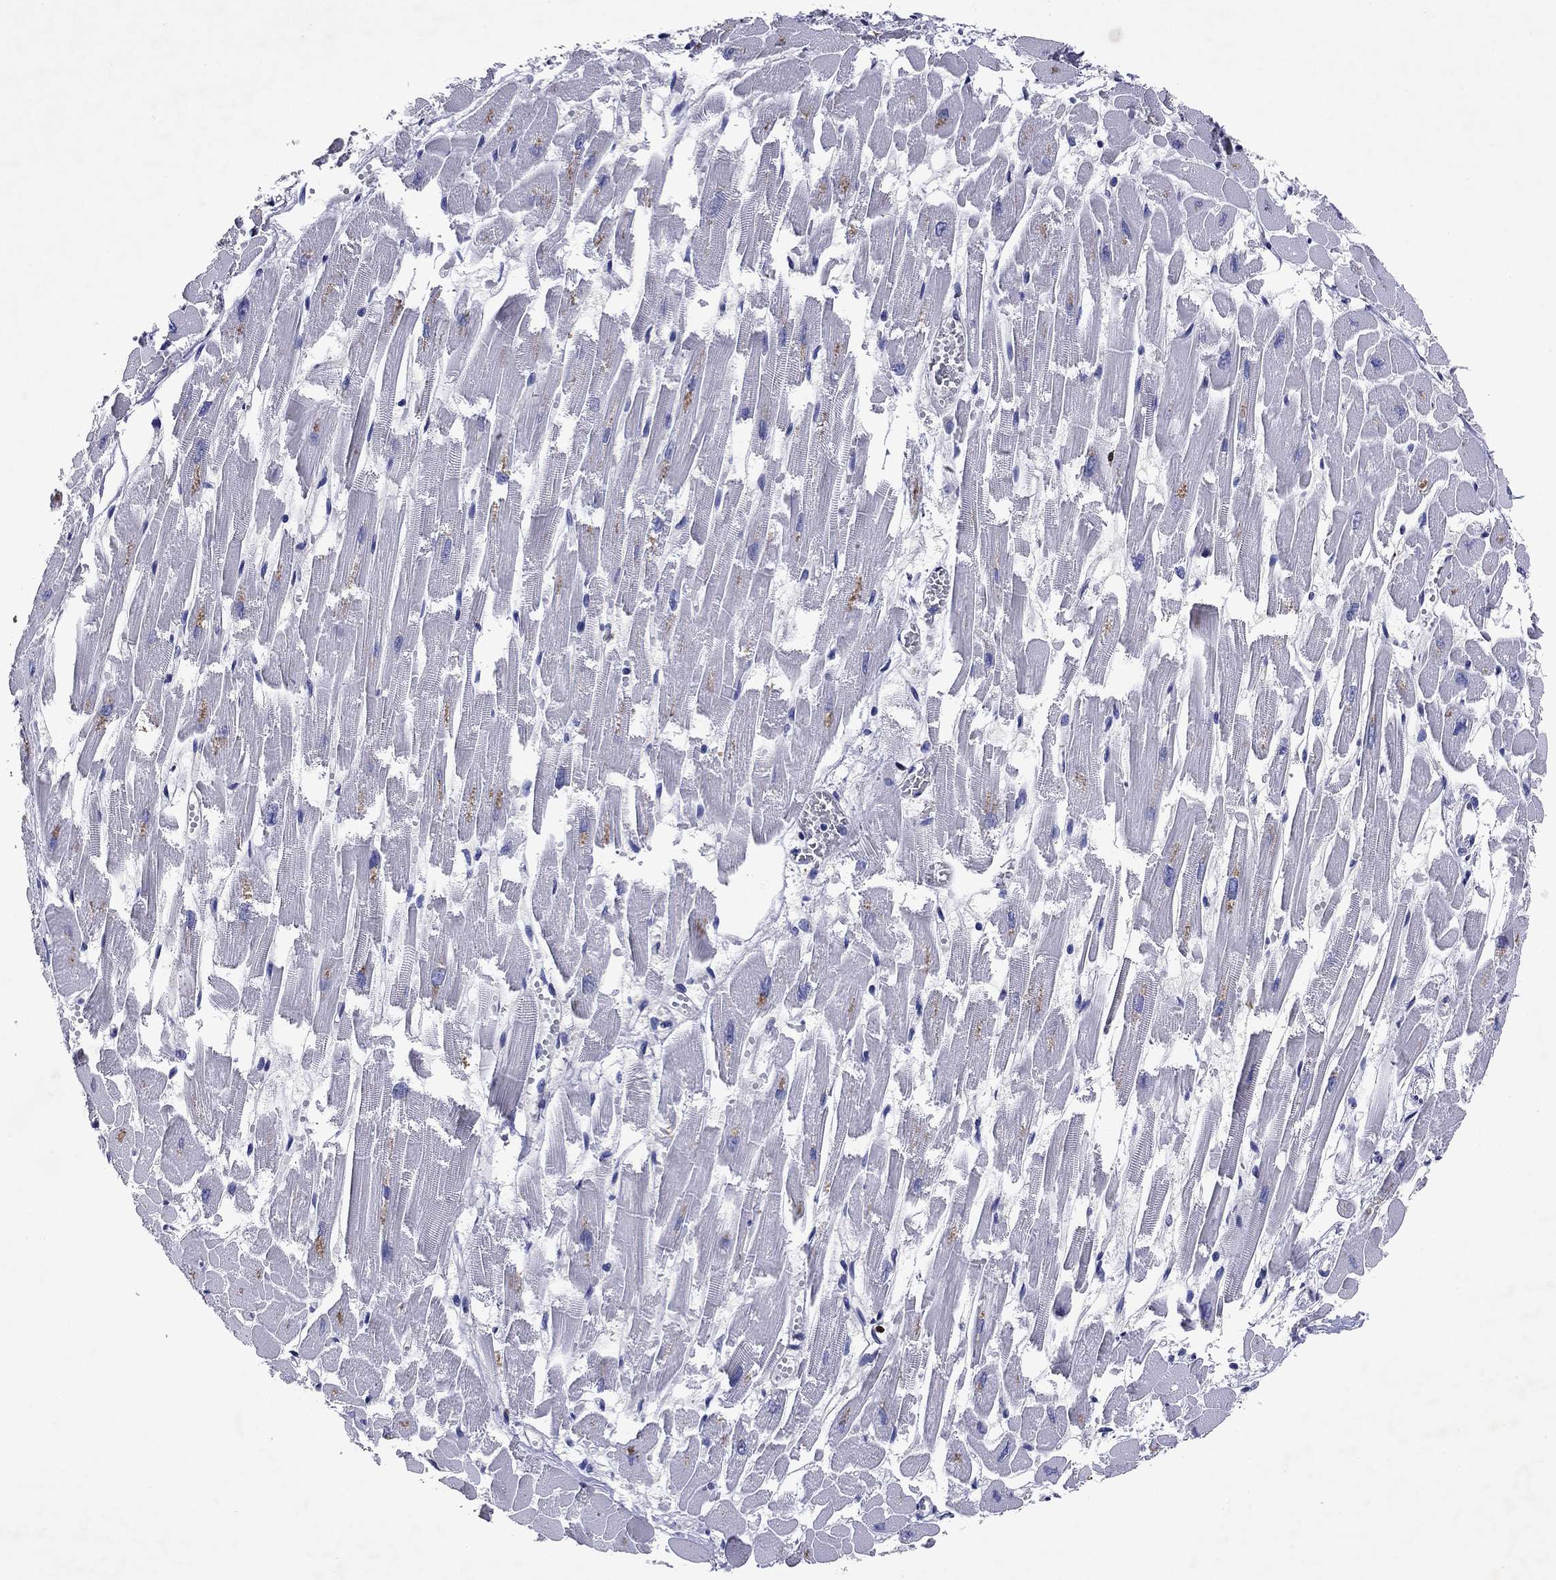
{"staining": {"intensity": "negative", "quantity": "none", "location": "none"}, "tissue": "heart muscle", "cell_type": "Cardiomyocytes", "image_type": "normal", "snomed": [{"axis": "morphology", "description": "Normal tissue, NOS"}, {"axis": "topography", "description": "Heart"}], "caption": "An immunohistochemistry (IHC) micrograph of normal heart muscle is shown. There is no staining in cardiomyocytes of heart muscle.", "gene": "GZMK", "patient": {"sex": "female", "age": 52}}